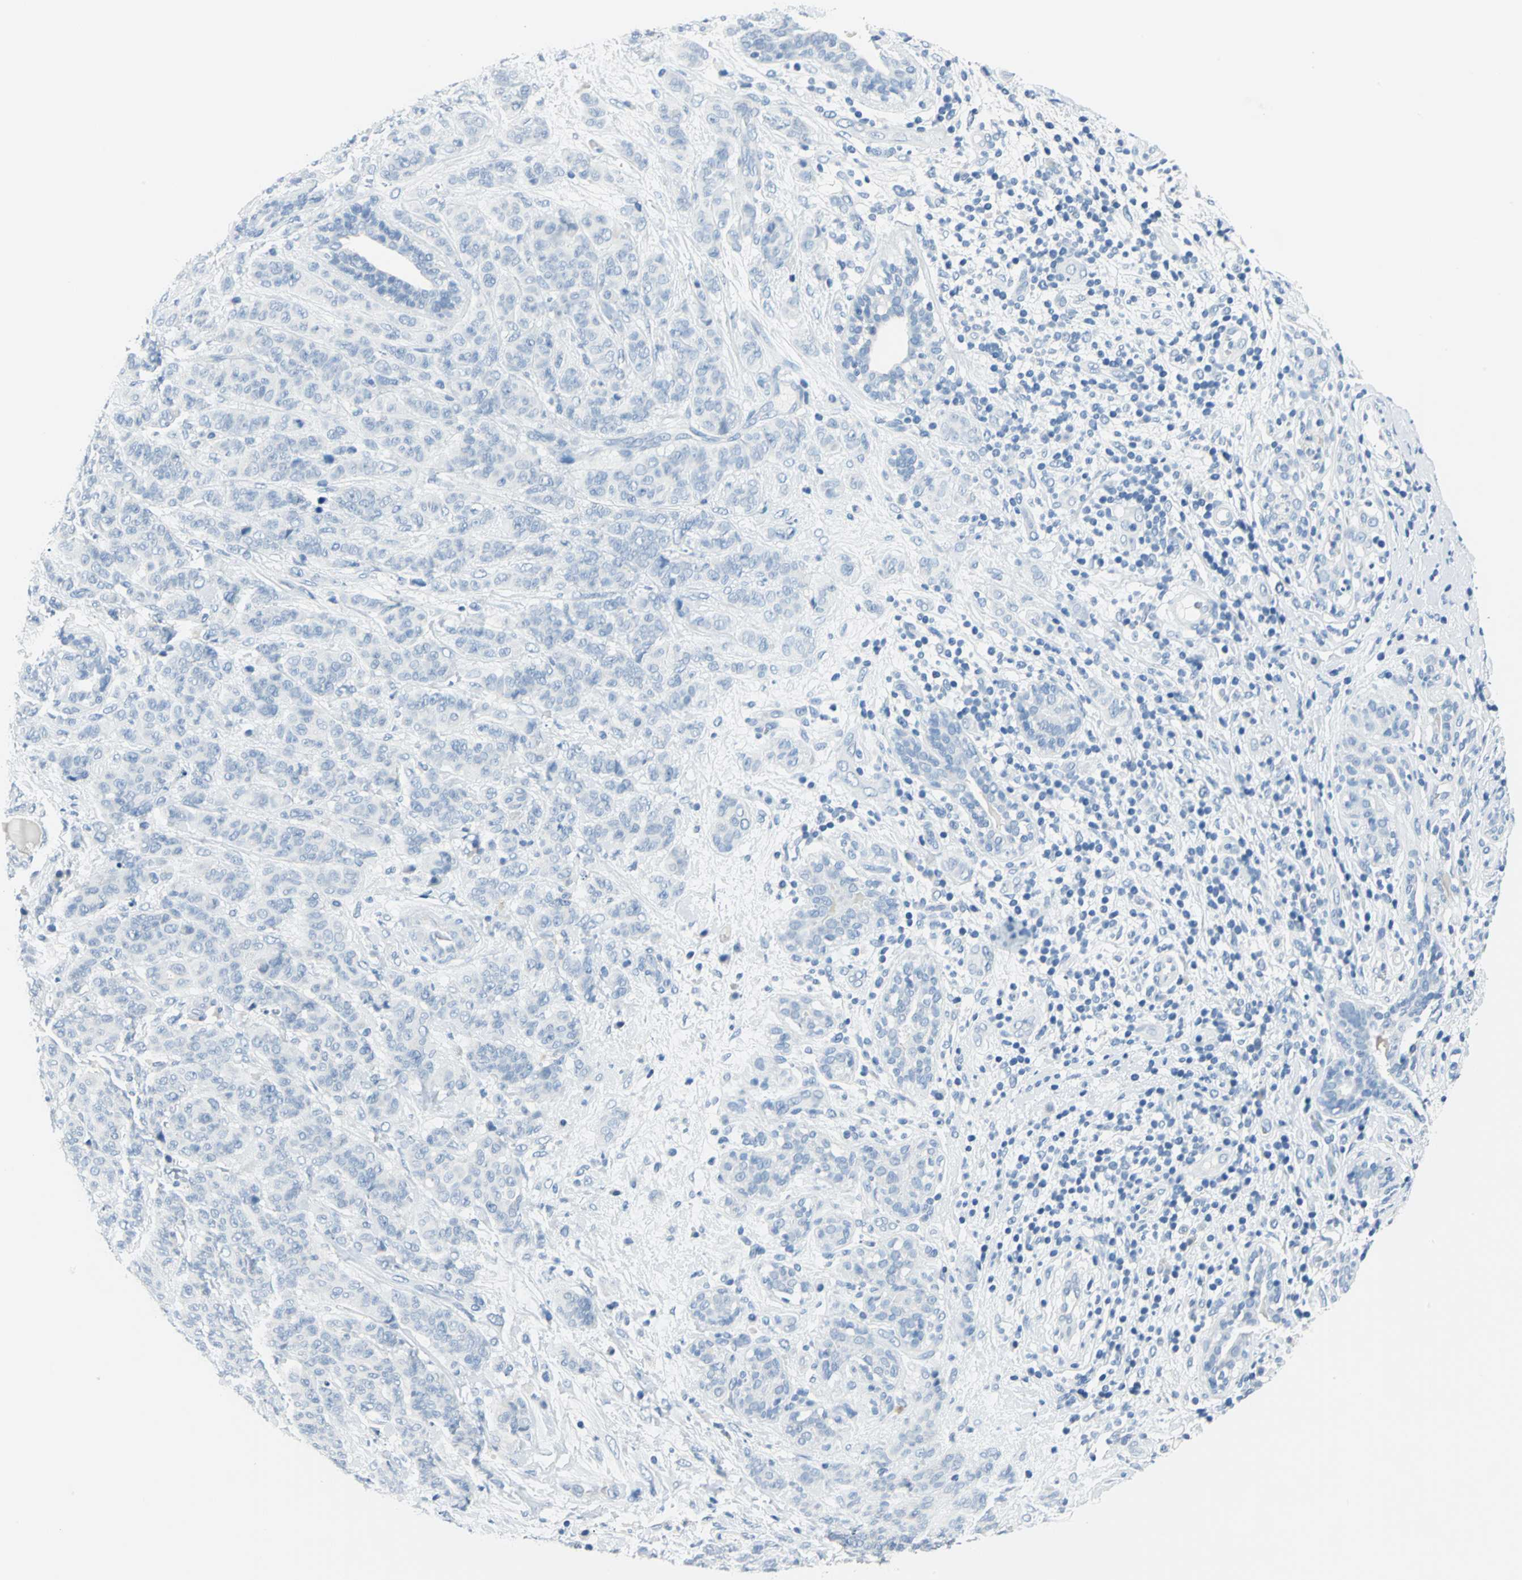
{"staining": {"intensity": "negative", "quantity": "none", "location": "none"}, "tissue": "breast cancer", "cell_type": "Tumor cells", "image_type": "cancer", "snomed": [{"axis": "morphology", "description": "Duct carcinoma"}, {"axis": "topography", "description": "Breast"}], "caption": "The histopathology image displays no significant positivity in tumor cells of breast cancer (invasive ductal carcinoma).", "gene": "PKLR", "patient": {"sex": "female", "age": 40}}